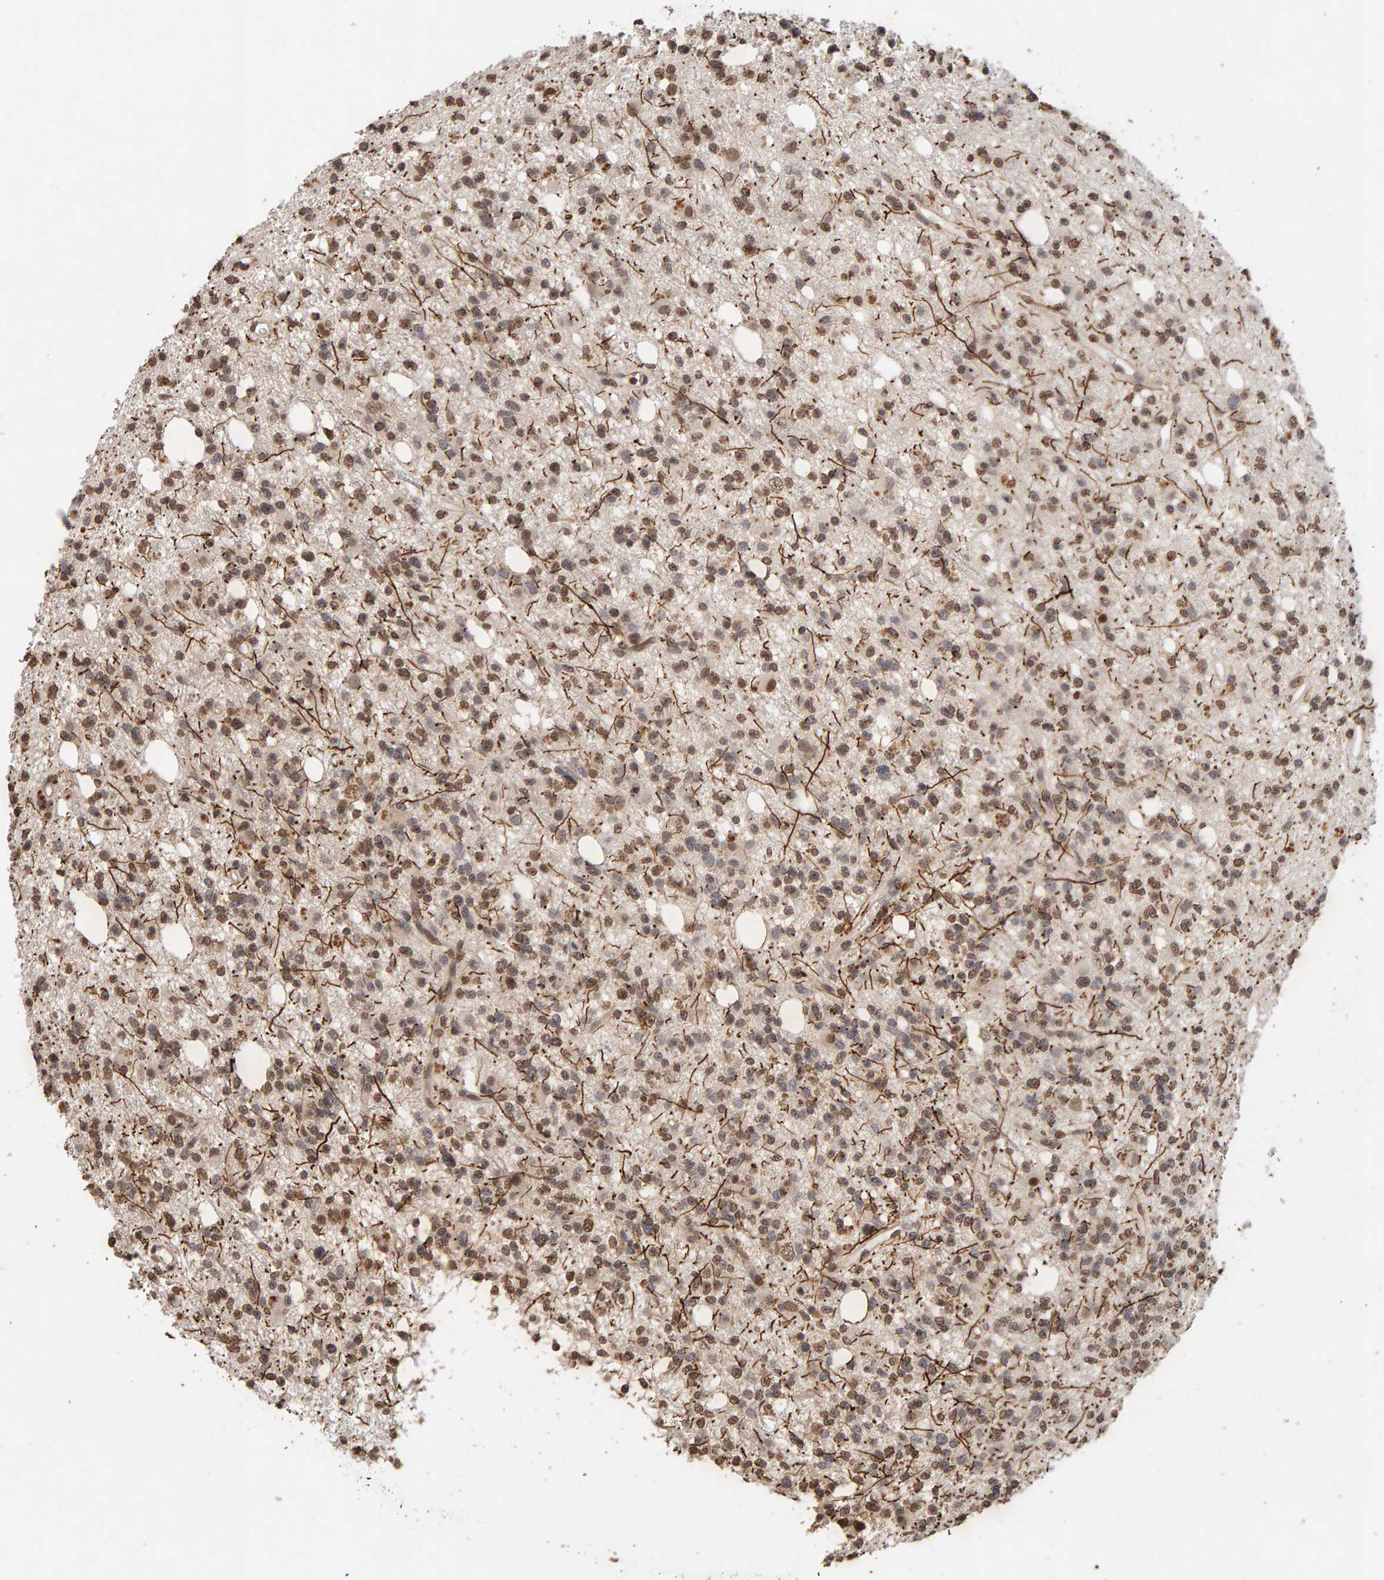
{"staining": {"intensity": "moderate", "quantity": ">75%", "location": "nuclear"}, "tissue": "glioma", "cell_type": "Tumor cells", "image_type": "cancer", "snomed": [{"axis": "morphology", "description": "Glioma, malignant, High grade"}, {"axis": "topography", "description": "Brain"}], "caption": "There is medium levels of moderate nuclear expression in tumor cells of glioma, as demonstrated by immunohistochemical staining (brown color).", "gene": "DNAJB5", "patient": {"sex": "female", "age": 62}}